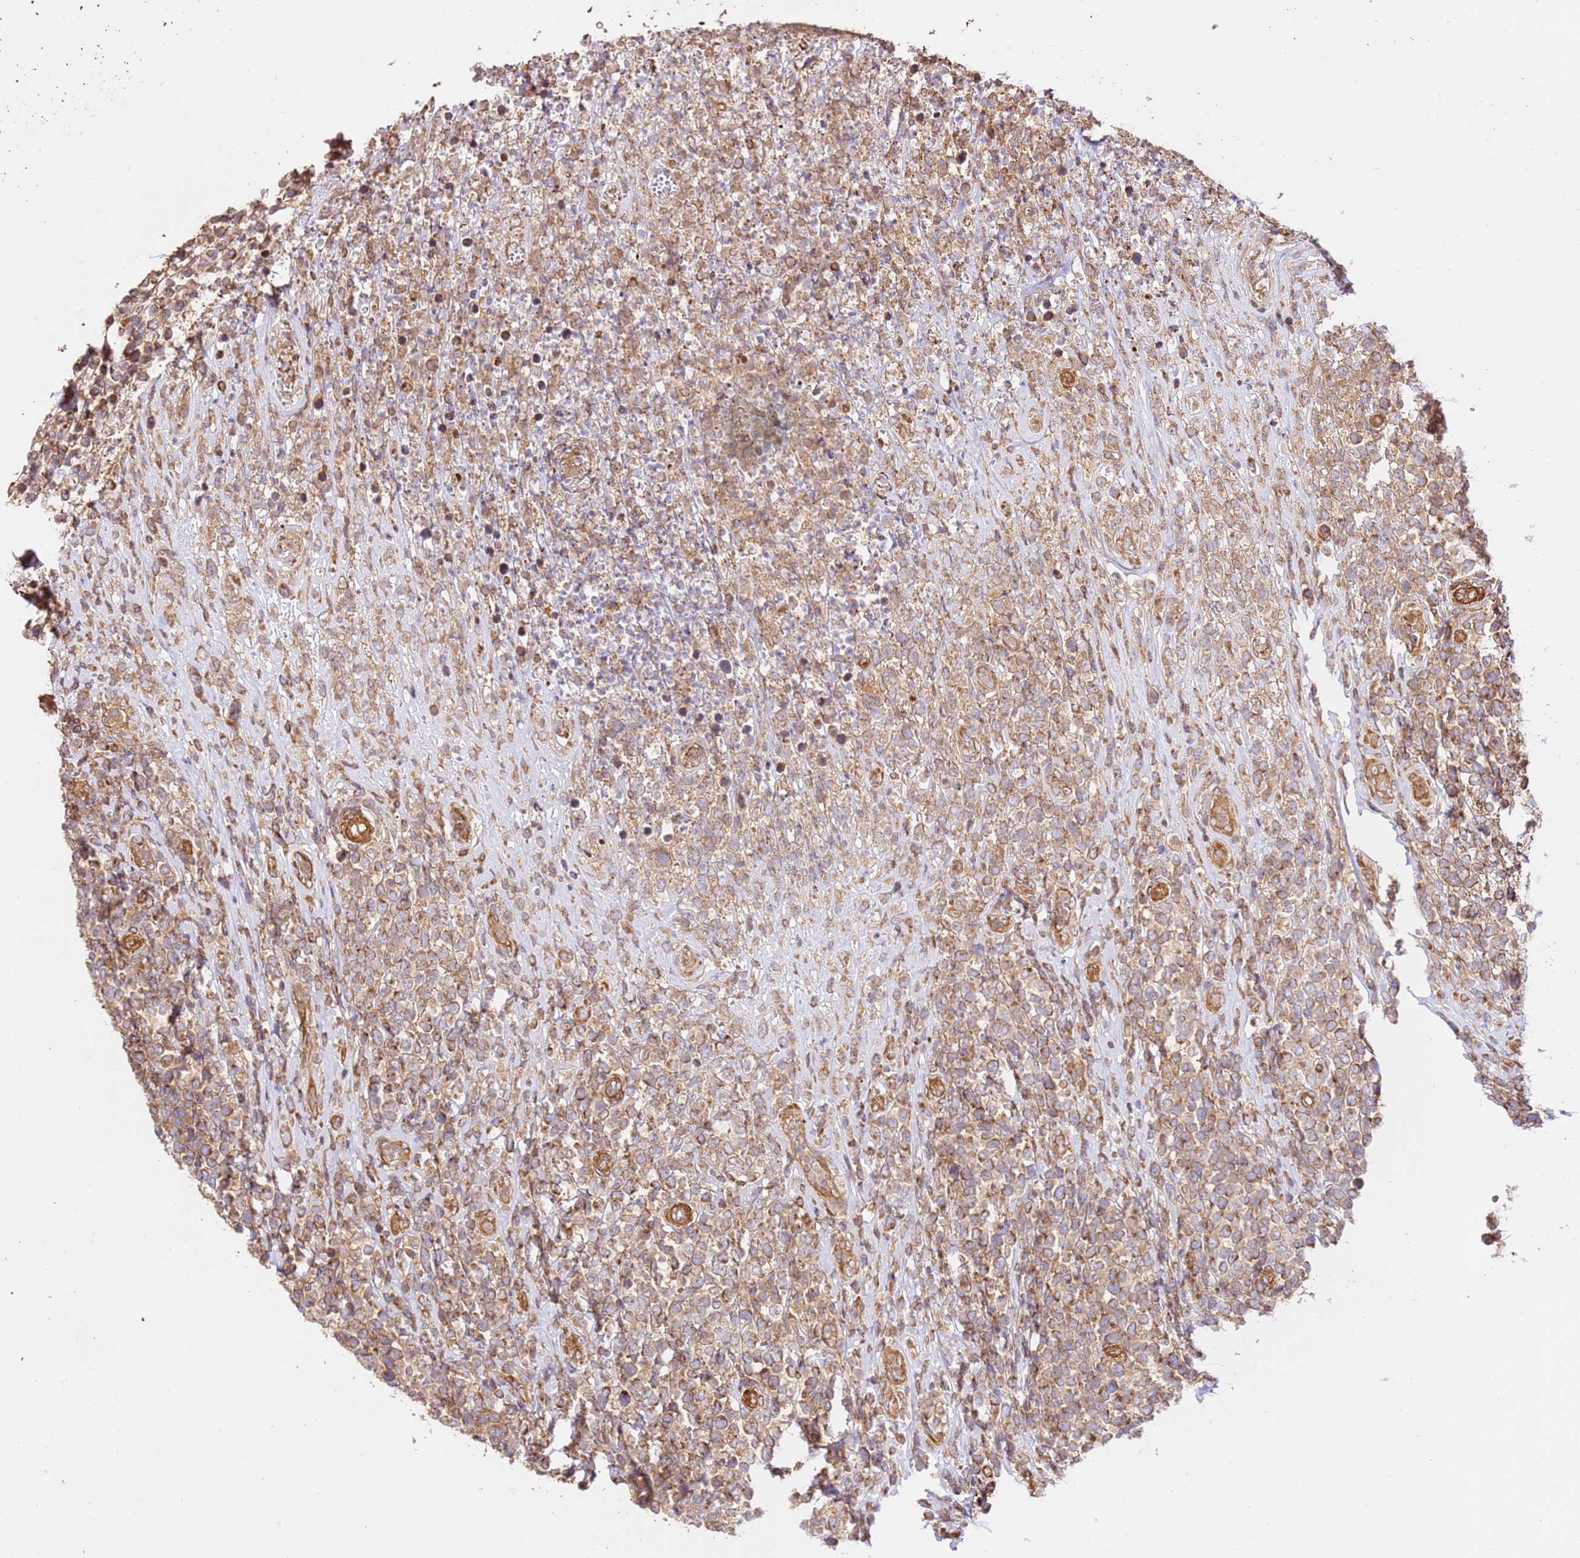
{"staining": {"intensity": "moderate", "quantity": ">75%", "location": "cytoplasmic/membranous"}, "tissue": "lymphoma", "cell_type": "Tumor cells", "image_type": "cancer", "snomed": [{"axis": "morphology", "description": "Malignant lymphoma, non-Hodgkin's type, High grade"}, {"axis": "topography", "description": "Soft tissue"}], "caption": "High-grade malignant lymphoma, non-Hodgkin's type tissue exhibits moderate cytoplasmic/membranous expression in about >75% of tumor cells, visualized by immunohistochemistry. The staining was performed using DAB (3,3'-diaminobenzidine) to visualize the protein expression in brown, while the nuclei were stained in blue with hematoxylin (Magnification: 20x).", "gene": "ZBTB39", "patient": {"sex": "female", "age": 56}}